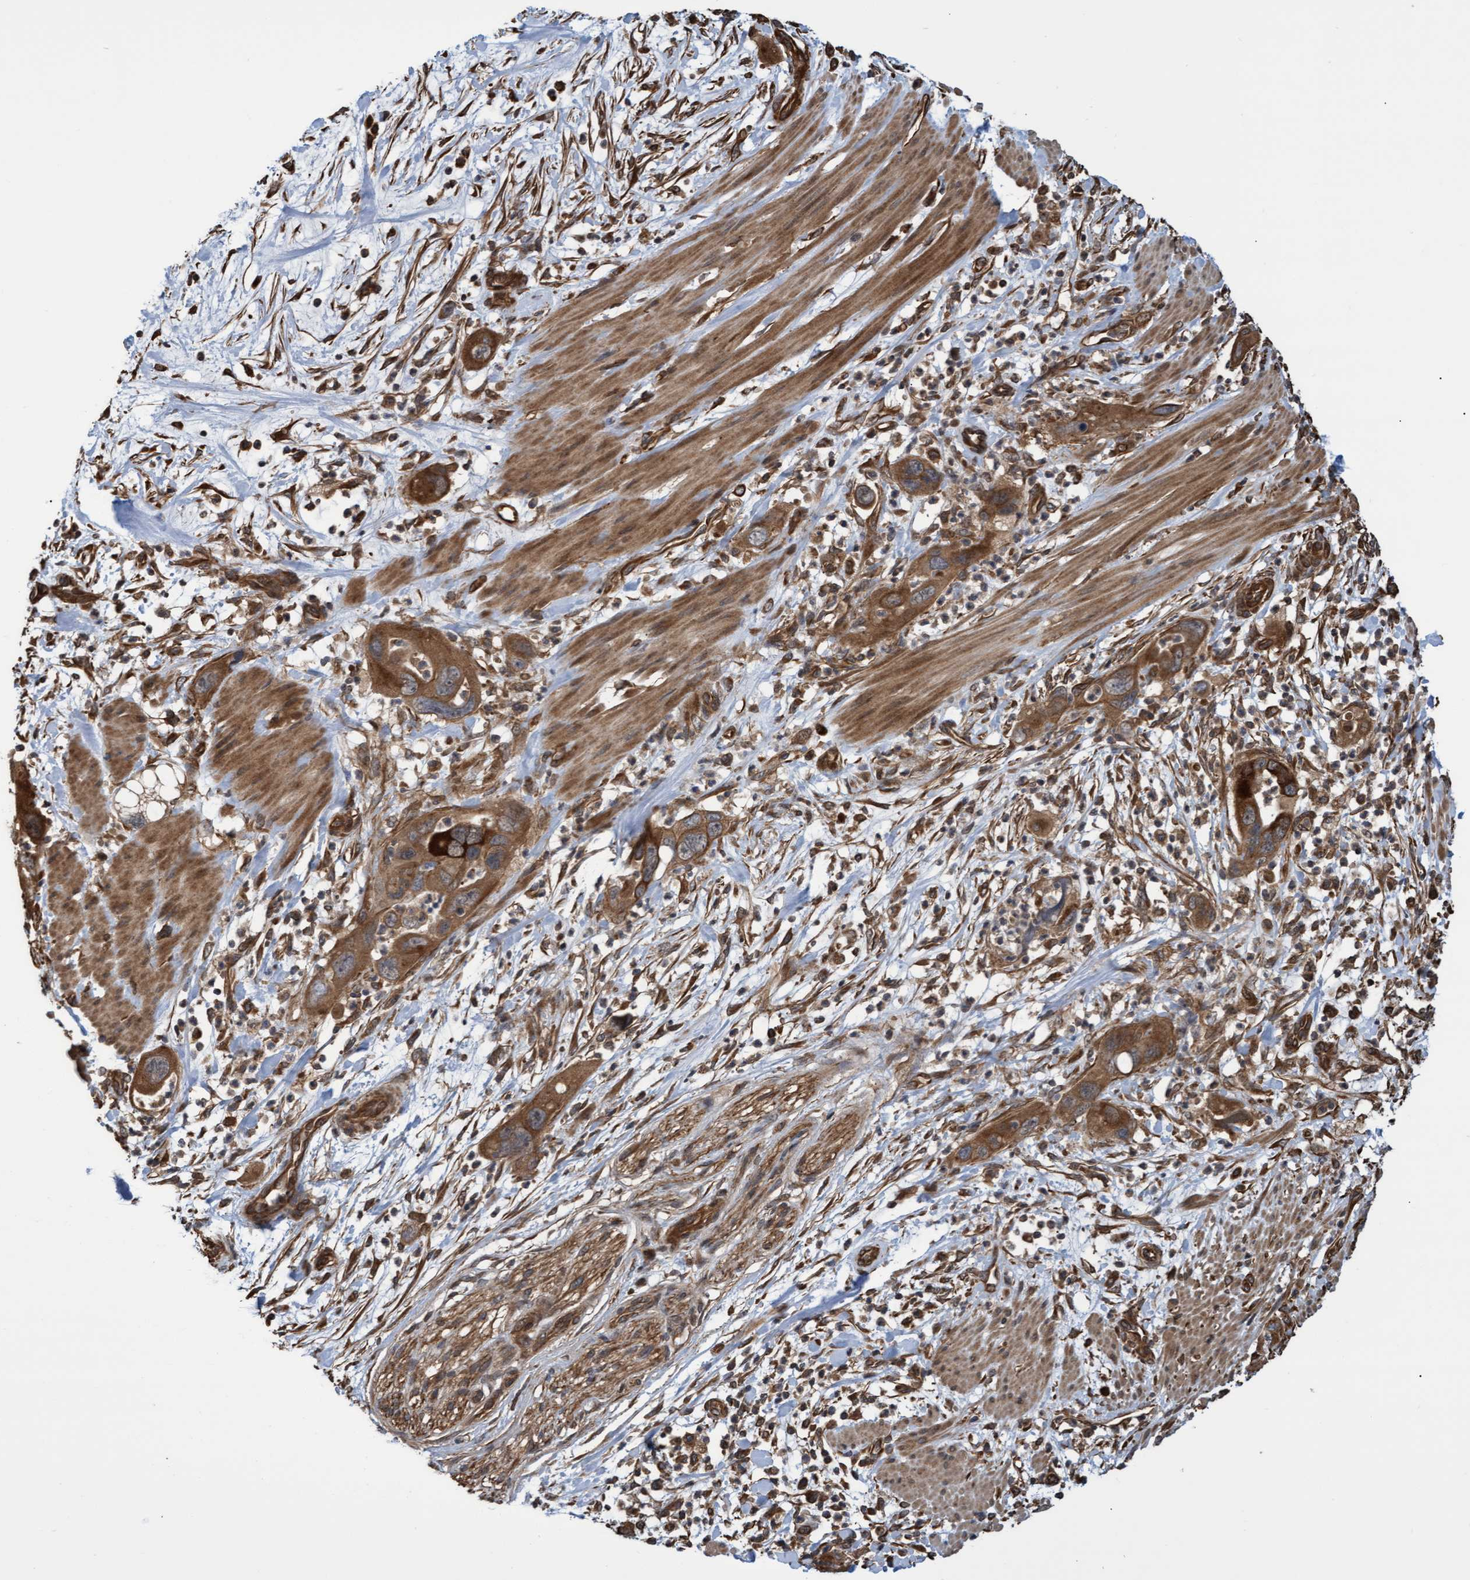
{"staining": {"intensity": "moderate", "quantity": ">75%", "location": "cytoplasmic/membranous"}, "tissue": "pancreatic cancer", "cell_type": "Tumor cells", "image_type": "cancer", "snomed": [{"axis": "morphology", "description": "Adenocarcinoma, NOS"}, {"axis": "topography", "description": "Pancreas"}], "caption": "The immunohistochemical stain labels moderate cytoplasmic/membranous staining in tumor cells of adenocarcinoma (pancreatic) tissue.", "gene": "TNFRSF10B", "patient": {"sex": "female", "age": 71}}